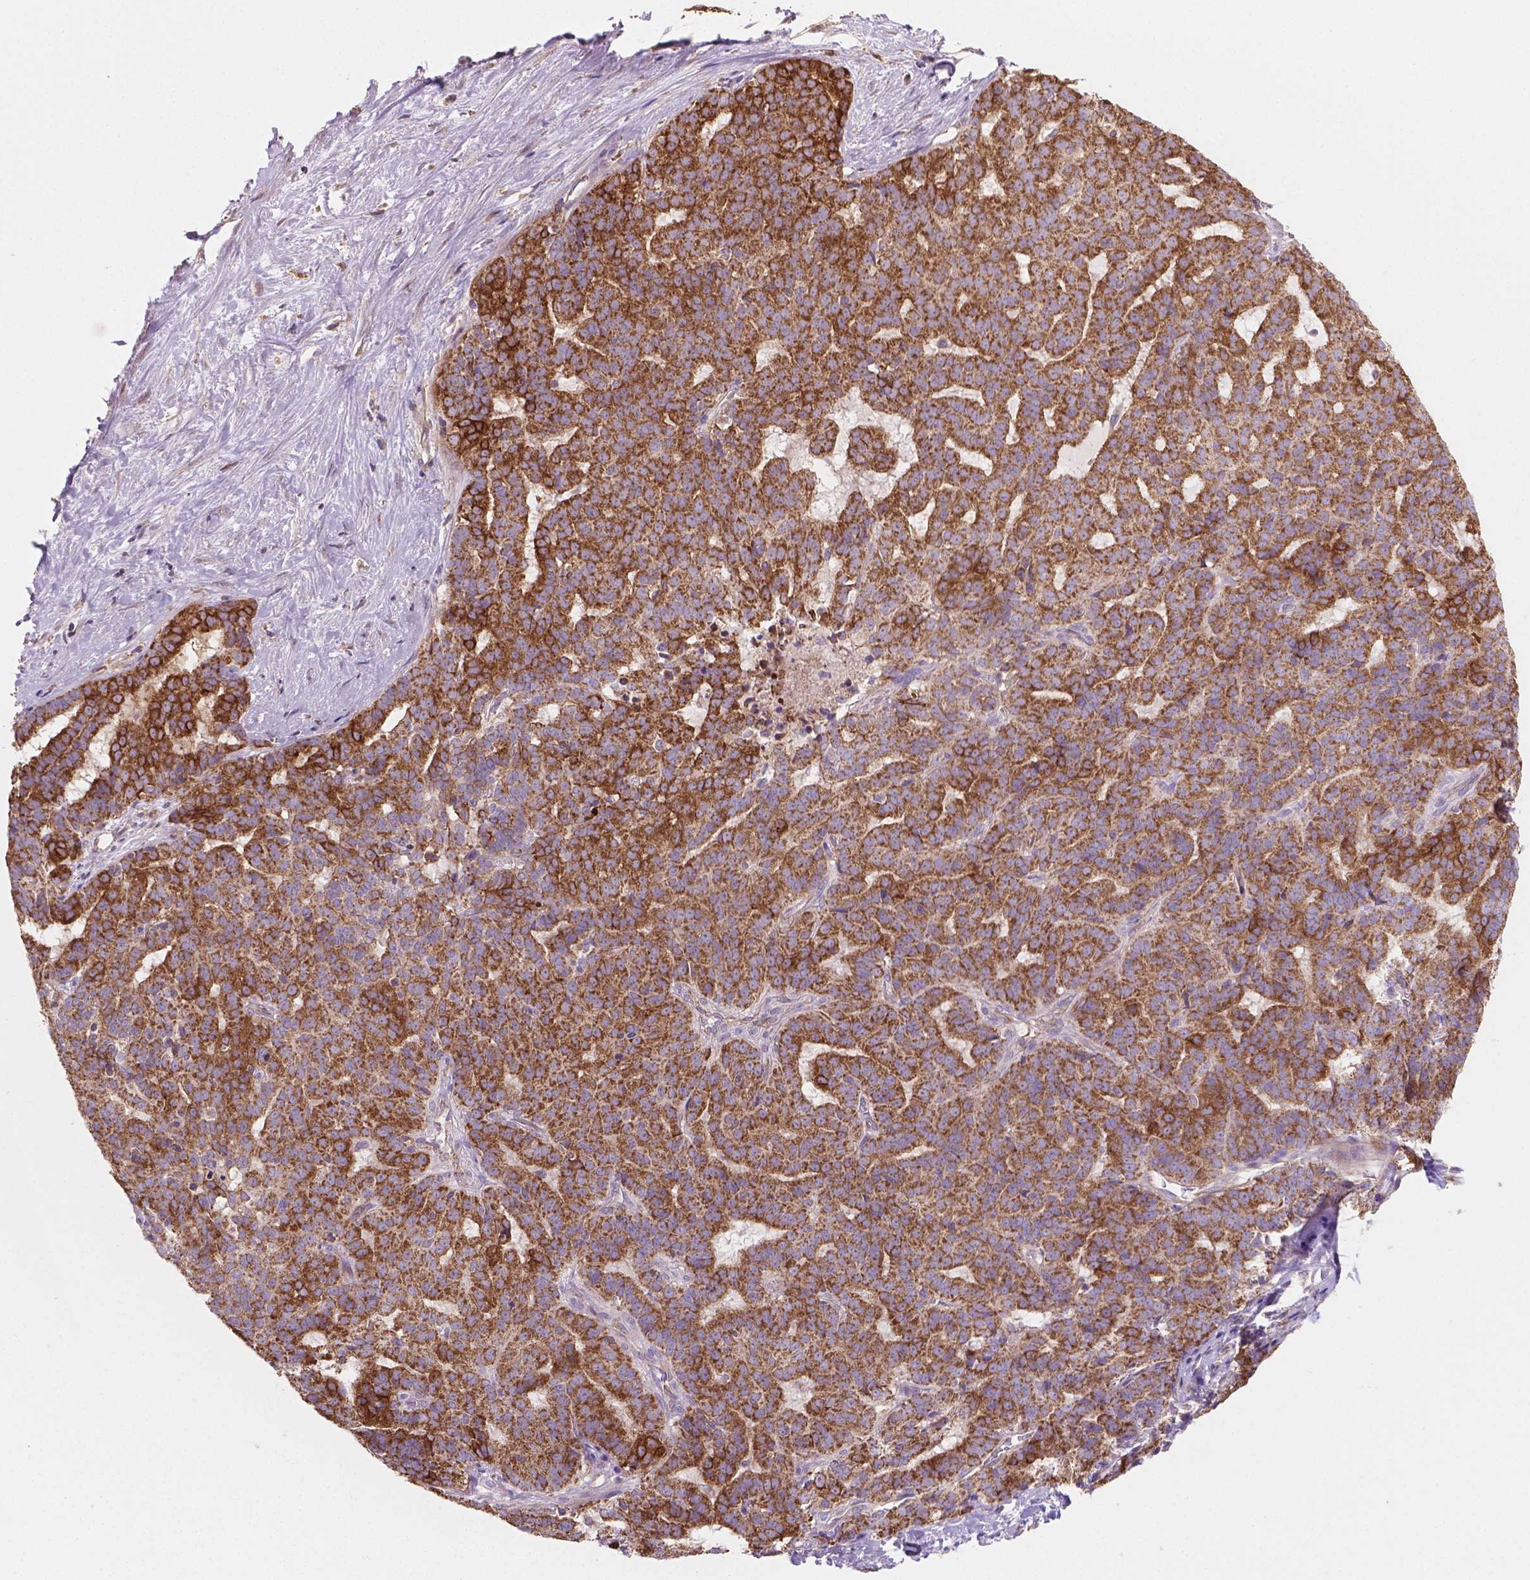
{"staining": {"intensity": "strong", "quantity": ">75%", "location": "cytoplasmic/membranous"}, "tissue": "liver cancer", "cell_type": "Tumor cells", "image_type": "cancer", "snomed": [{"axis": "morphology", "description": "Cholangiocarcinoma"}, {"axis": "topography", "description": "Liver"}], "caption": "Liver cancer (cholangiocarcinoma) tissue shows strong cytoplasmic/membranous expression in about >75% of tumor cells, visualized by immunohistochemistry.", "gene": "TCAF1", "patient": {"sex": "female", "age": 47}}